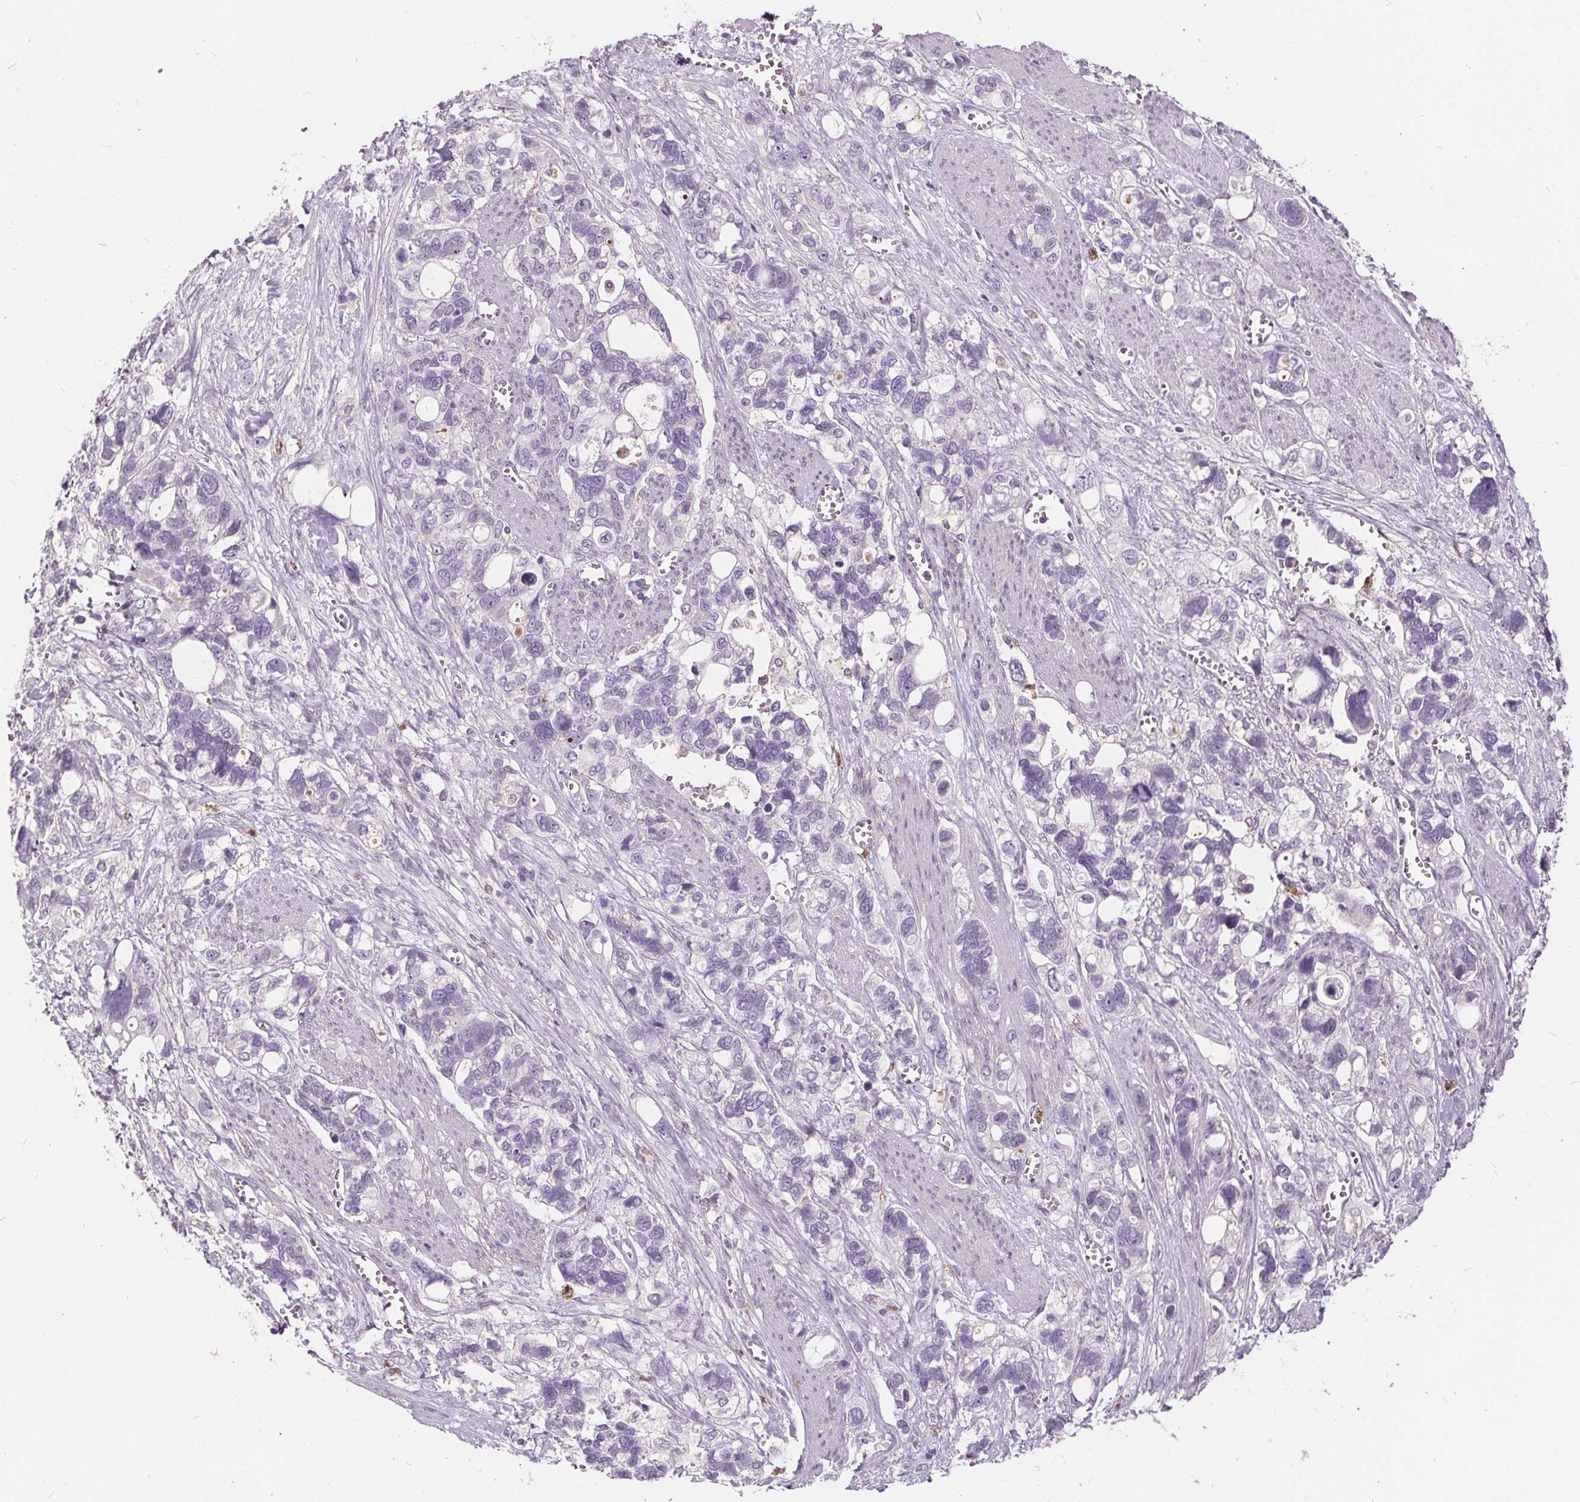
{"staining": {"intensity": "negative", "quantity": "none", "location": "none"}, "tissue": "stomach cancer", "cell_type": "Tumor cells", "image_type": "cancer", "snomed": [{"axis": "morphology", "description": "Adenocarcinoma, NOS"}, {"axis": "topography", "description": "Stomach, upper"}], "caption": "Tumor cells are negative for protein expression in human stomach adenocarcinoma.", "gene": "HAAO", "patient": {"sex": "female", "age": 81}}